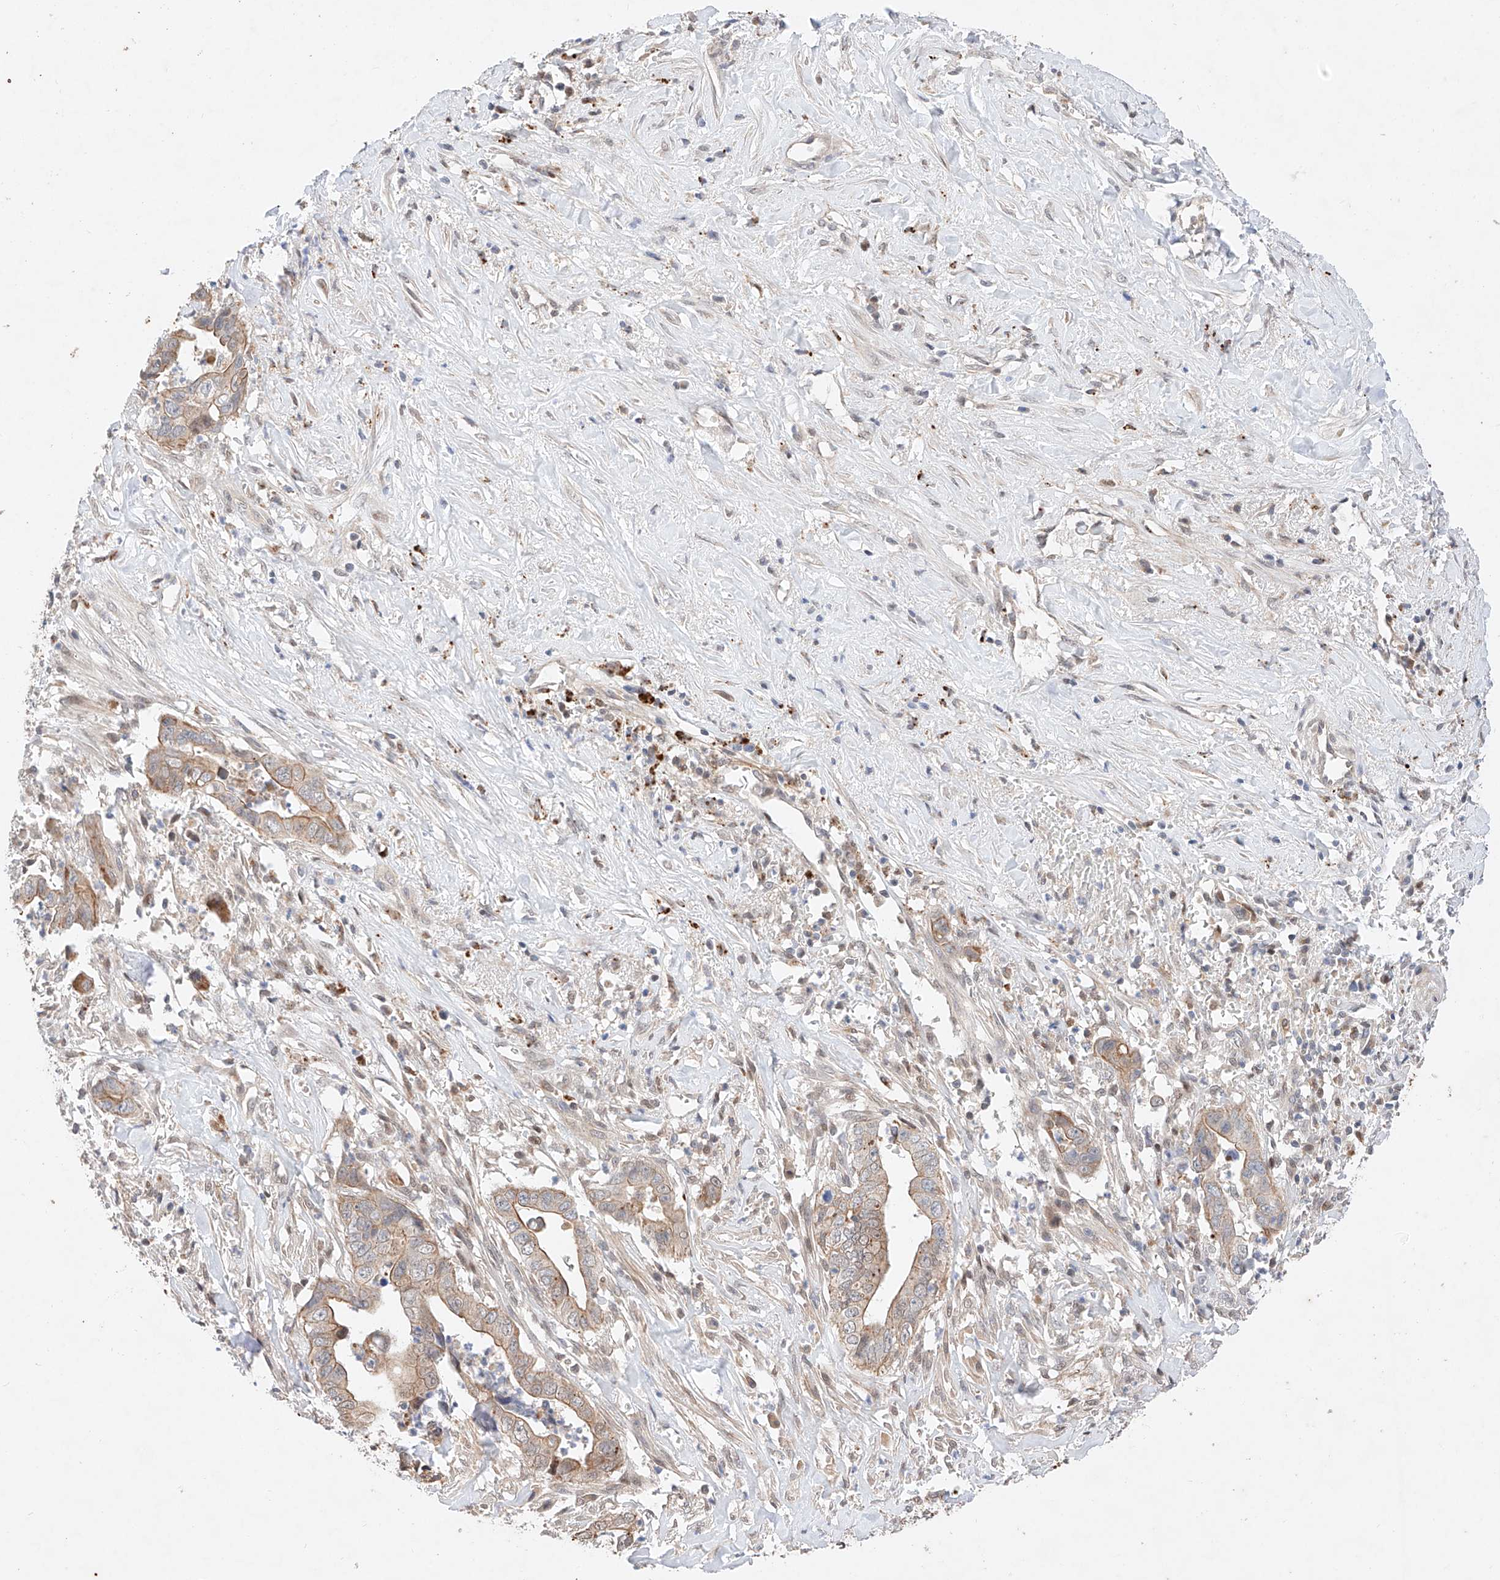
{"staining": {"intensity": "weak", "quantity": "25%-75%", "location": "cytoplasmic/membranous"}, "tissue": "liver cancer", "cell_type": "Tumor cells", "image_type": "cancer", "snomed": [{"axis": "morphology", "description": "Cholangiocarcinoma"}, {"axis": "topography", "description": "Liver"}], "caption": "DAB immunohistochemical staining of liver cancer (cholangiocarcinoma) shows weak cytoplasmic/membranous protein positivity in about 25%-75% of tumor cells.", "gene": "GCNT1", "patient": {"sex": "female", "age": 79}}